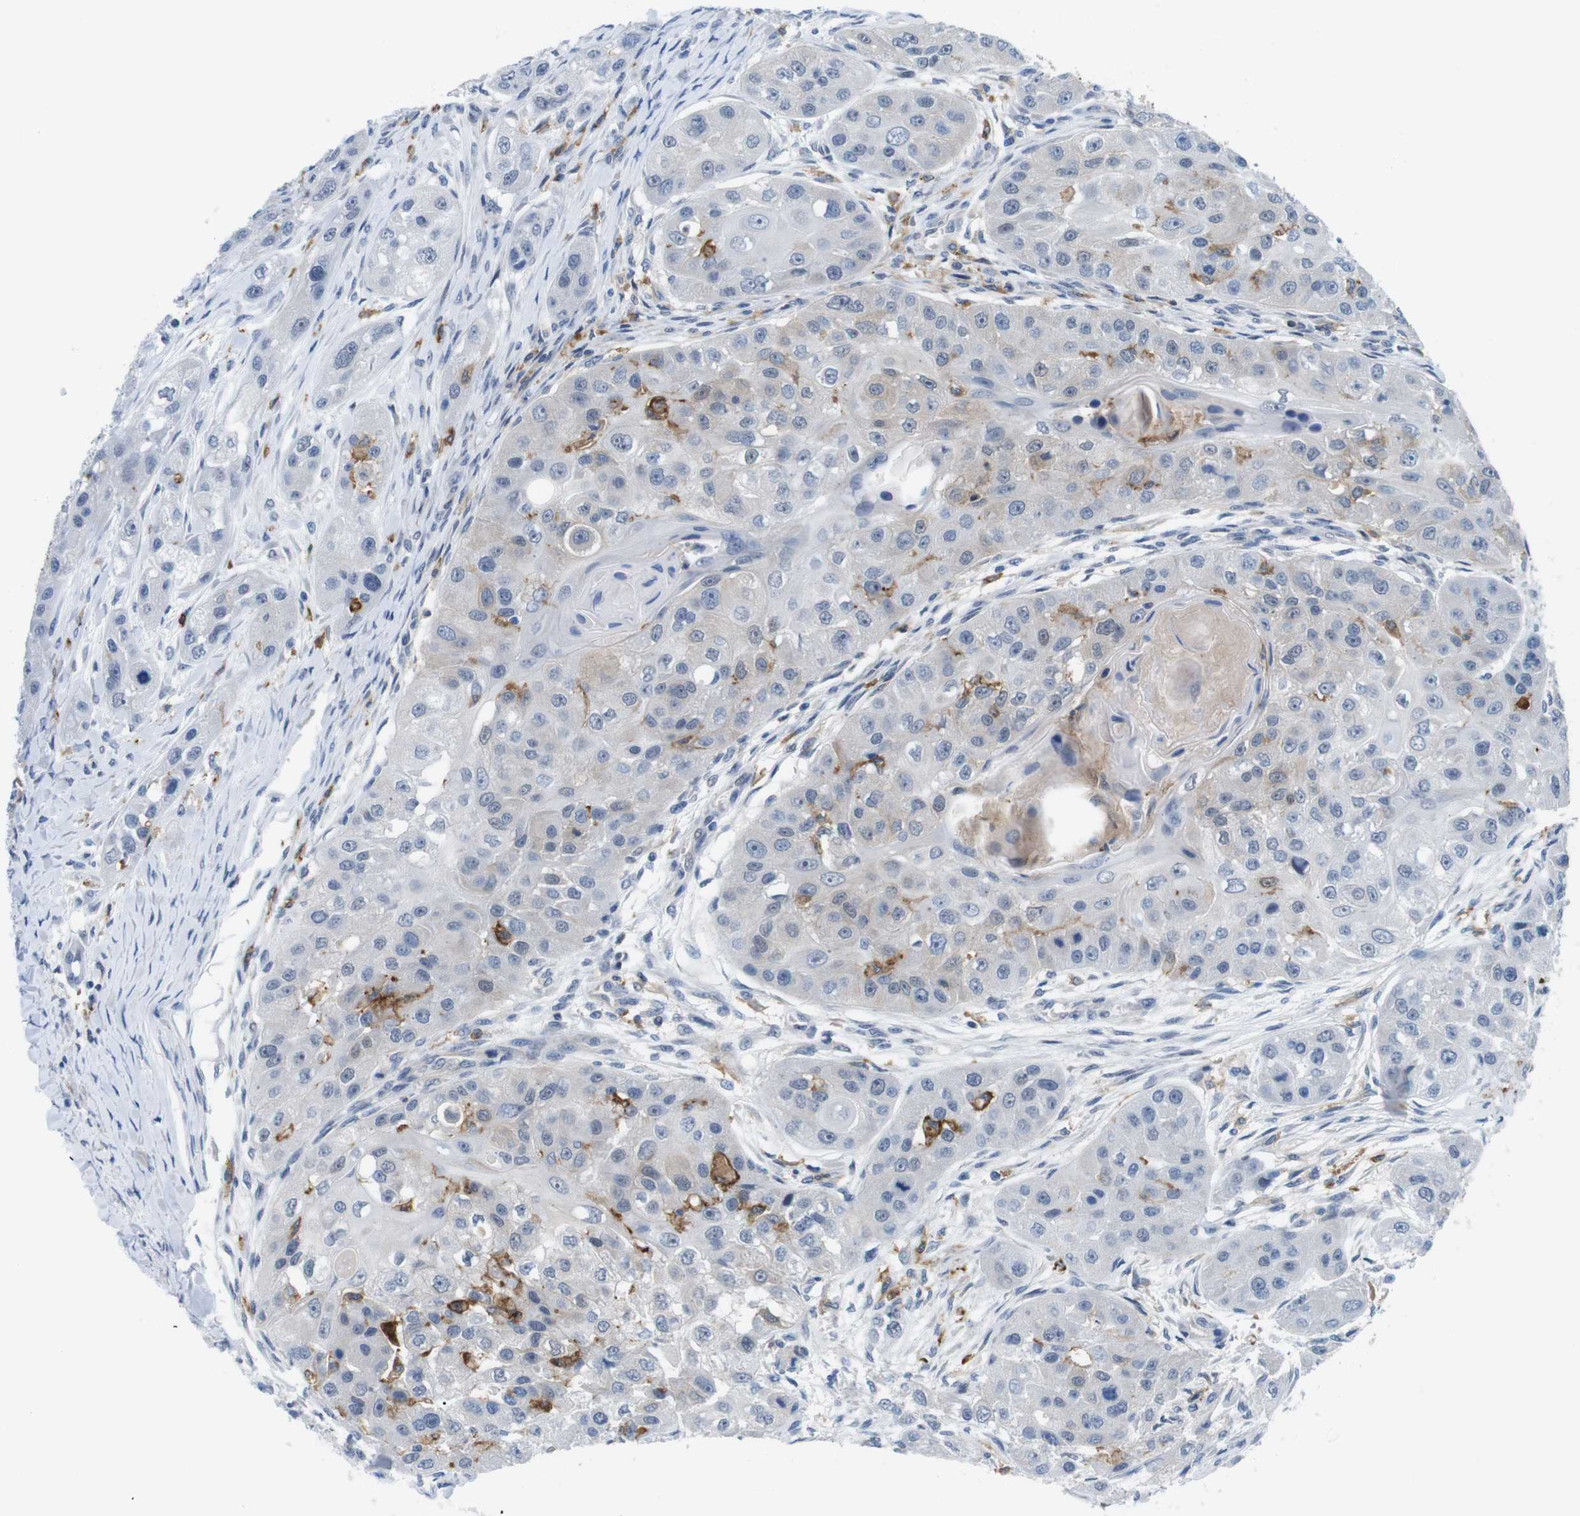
{"staining": {"intensity": "weak", "quantity": "<25%", "location": "cytoplasmic/membranous"}, "tissue": "head and neck cancer", "cell_type": "Tumor cells", "image_type": "cancer", "snomed": [{"axis": "morphology", "description": "Normal tissue, NOS"}, {"axis": "morphology", "description": "Squamous cell carcinoma, NOS"}, {"axis": "topography", "description": "Skeletal muscle"}, {"axis": "topography", "description": "Head-Neck"}], "caption": "Immunohistochemistry of human squamous cell carcinoma (head and neck) shows no positivity in tumor cells.", "gene": "CD300C", "patient": {"sex": "male", "age": 51}}